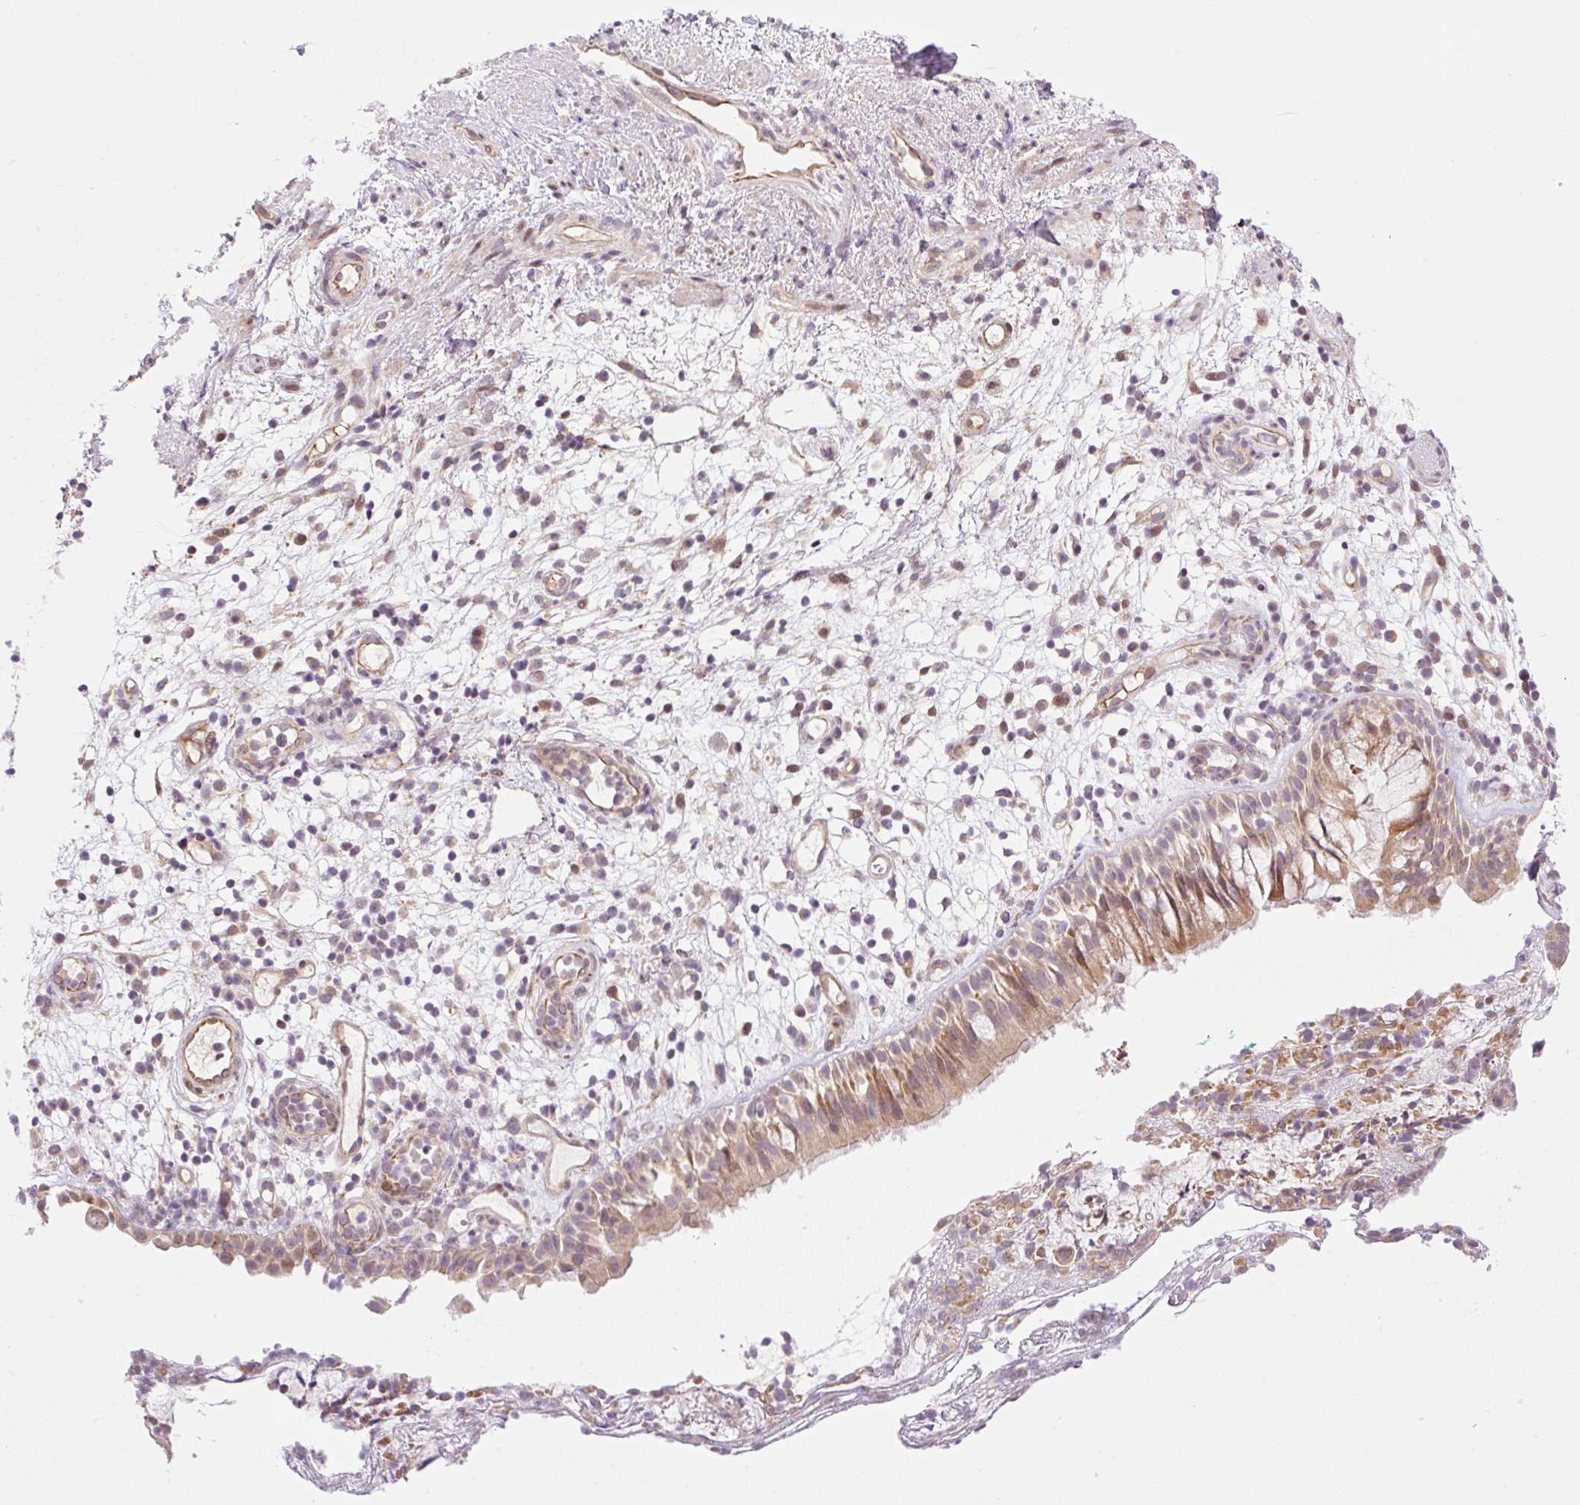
{"staining": {"intensity": "moderate", "quantity": "25%-75%", "location": "cytoplasmic/membranous,nuclear"}, "tissue": "nasopharynx", "cell_type": "Respiratory epithelial cells", "image_type": "normal", "snomed": [{"axis": "morphology", "description": "Normal tissue, NOS"}, {"axis": "morphology", "description": "Inflammation, NOS"}, {"axis": "topography", "description": "Nasopharynx"}], "caption": "Nasopharynx stained with DAB (3,3'-diaminobenzidine) IHC reveals medium levels of moderate cytoplasmic/membranous,nuclear staining in about 25%-75% of respiratory epithelial cells.", "gene": "ZNF394", "patient": {"sex": "male", "age": 54}}